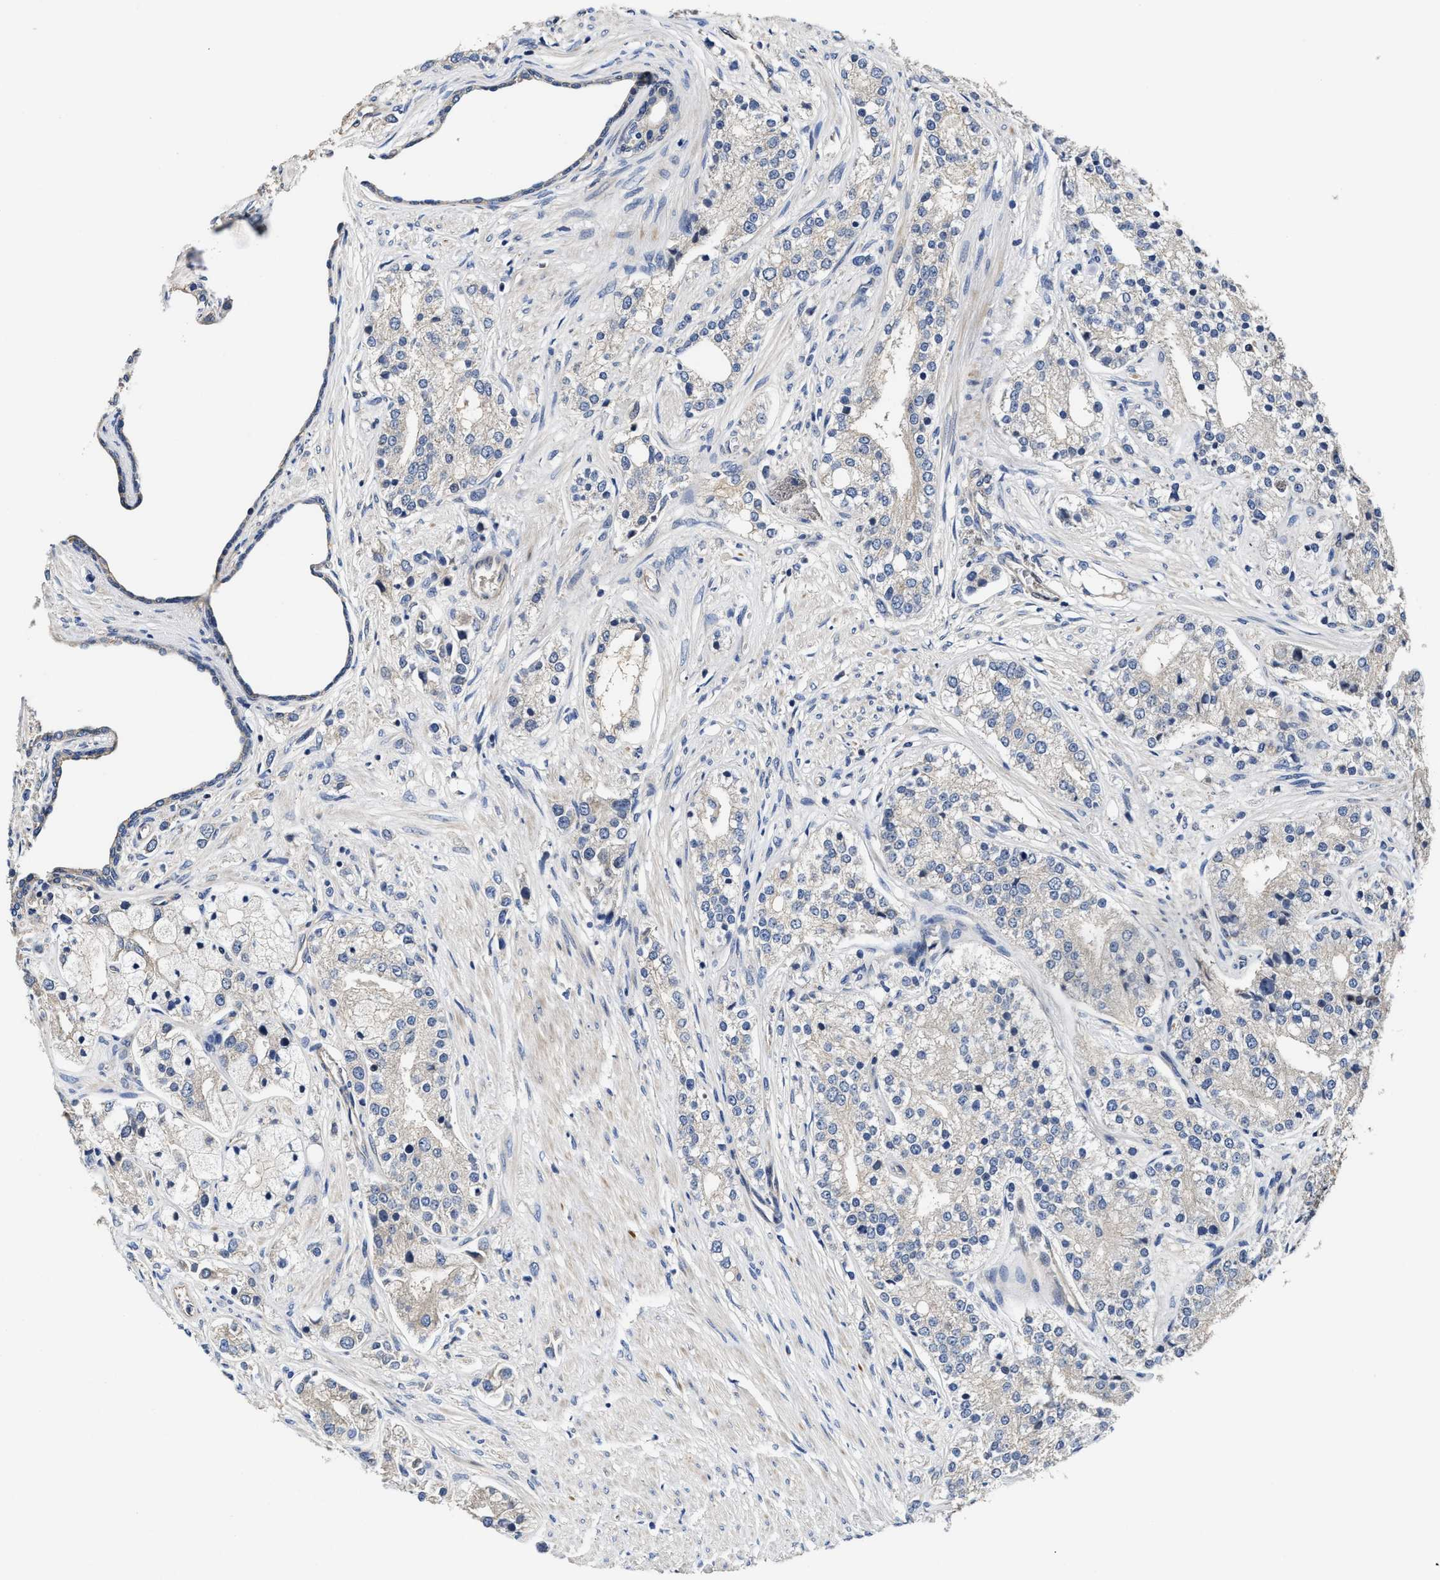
{"staining": {"intensity": "negative", "quantity": "none", "location": "none"}, "tissue": "prostate cancer", "cell_type": "Tumor cells", "image_type": "cancer", "snomed": [{"axis": "morphology", "description": "Adenocarcinoma, High grade"}, {"axis": "topography", "description": "Prostate"}], "caption": "Prostate adenocarcinoma (high-grade) was stained to show a protein in brown. There is no significant positivity in tumor cells.", "gene": "TRAF6", "patient": {"sex": "male", "age": 50}}